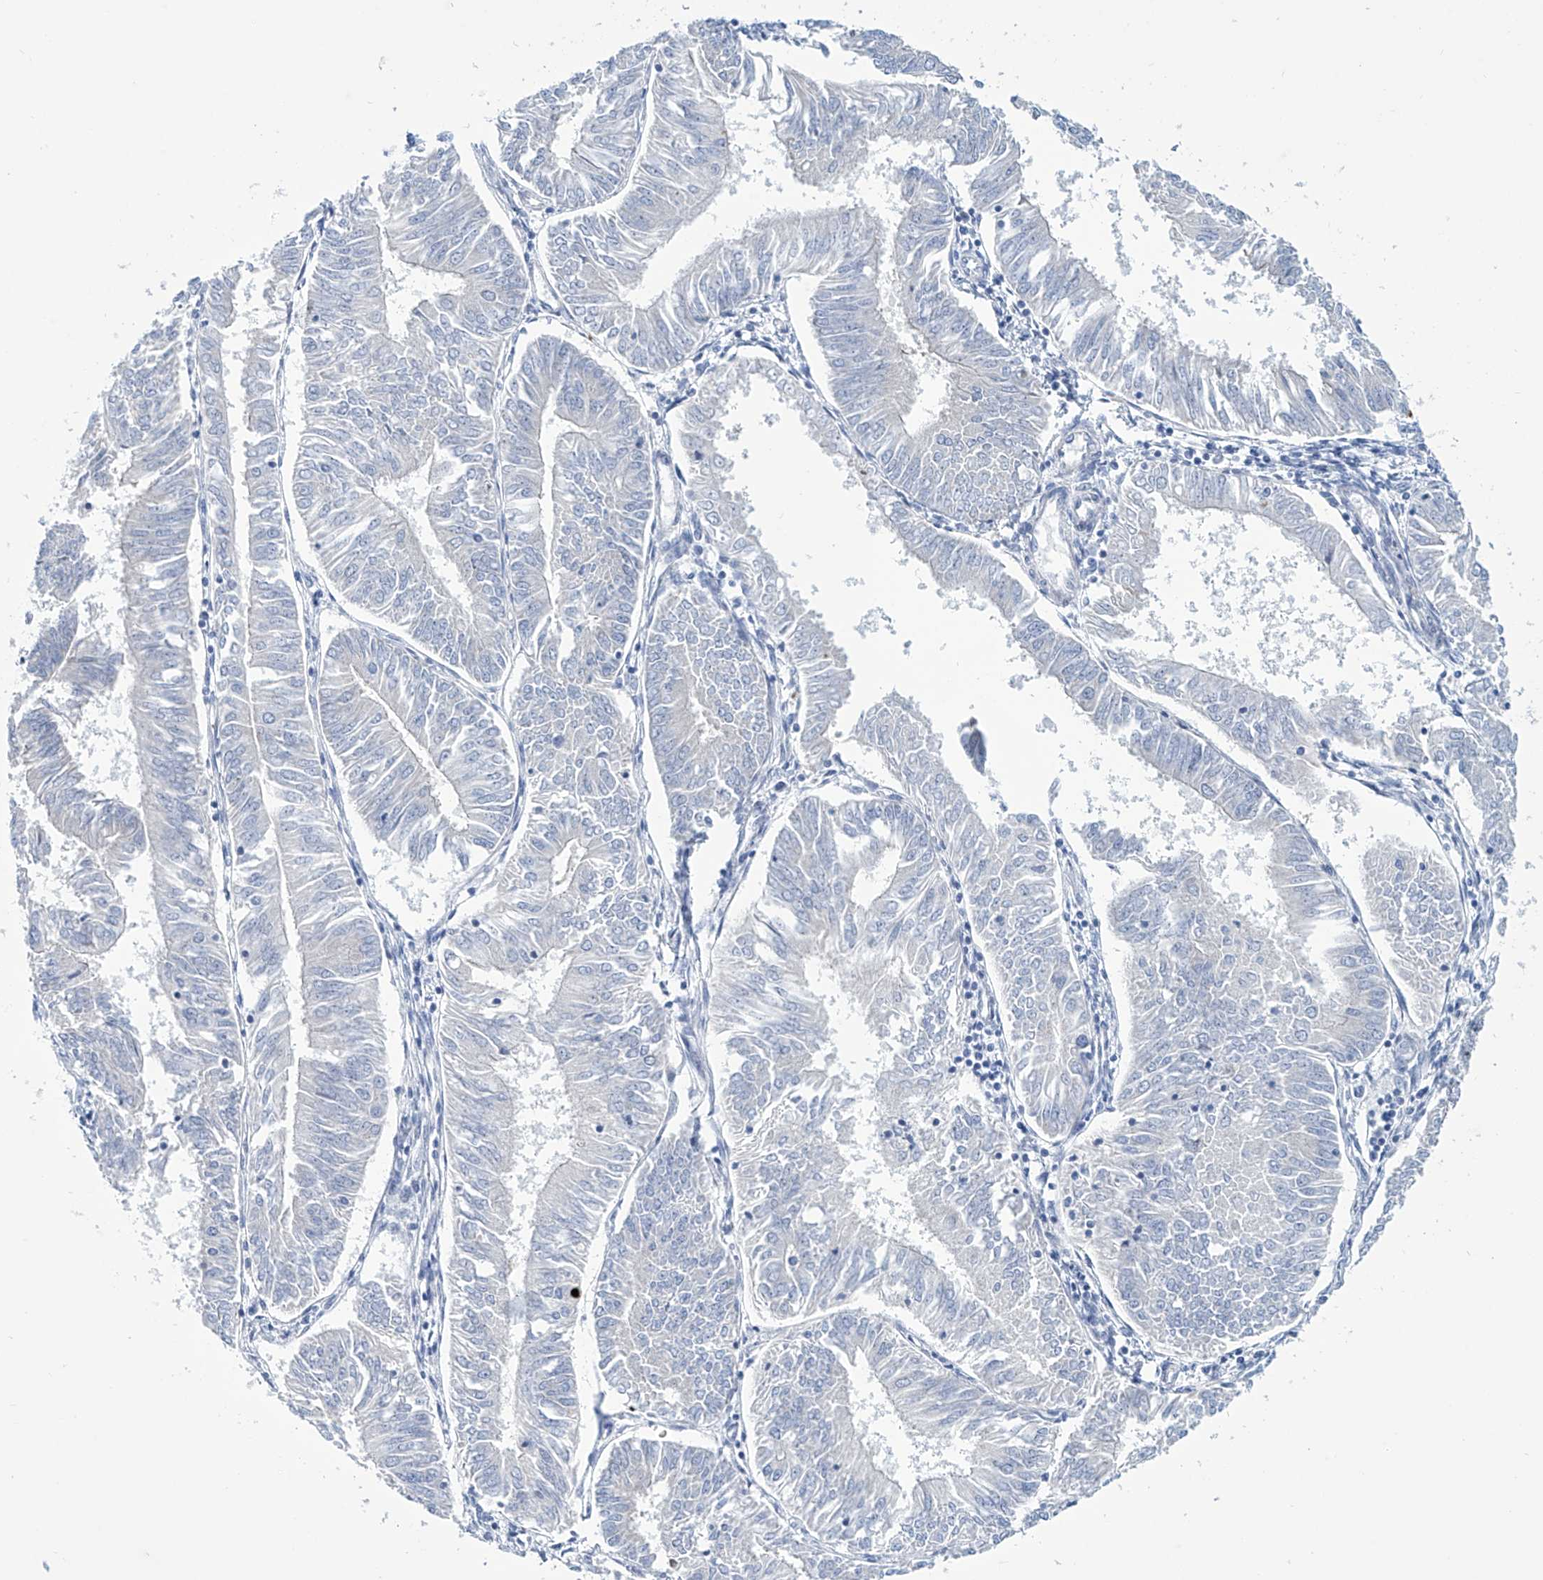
{"staining": {"intensity": "negative", "quantity": "none", "location": "none"}, "tissue": "endometrial cancer", "cell_type": "Tumor cells", "image_type": "cancer", "snomed": [{"axis": "morphology", "description": "Adenocarcinoma, NOS"}, {"axis": "topography", "description": "Endometrium"}], "caption": "Adenocarcinoma (endometrial) was stained to show a protein in brown. There is no significant positivity in tumor cells. The staining was performed using DAB (3,3'-diaminobenzidine) to visualize the protein expression in brown, while the nuclei were stained in blue with hematoxylin (Magnification: 20x).", "gene": "TRIM60", "patient": {"sex": "female", "age": 58}}